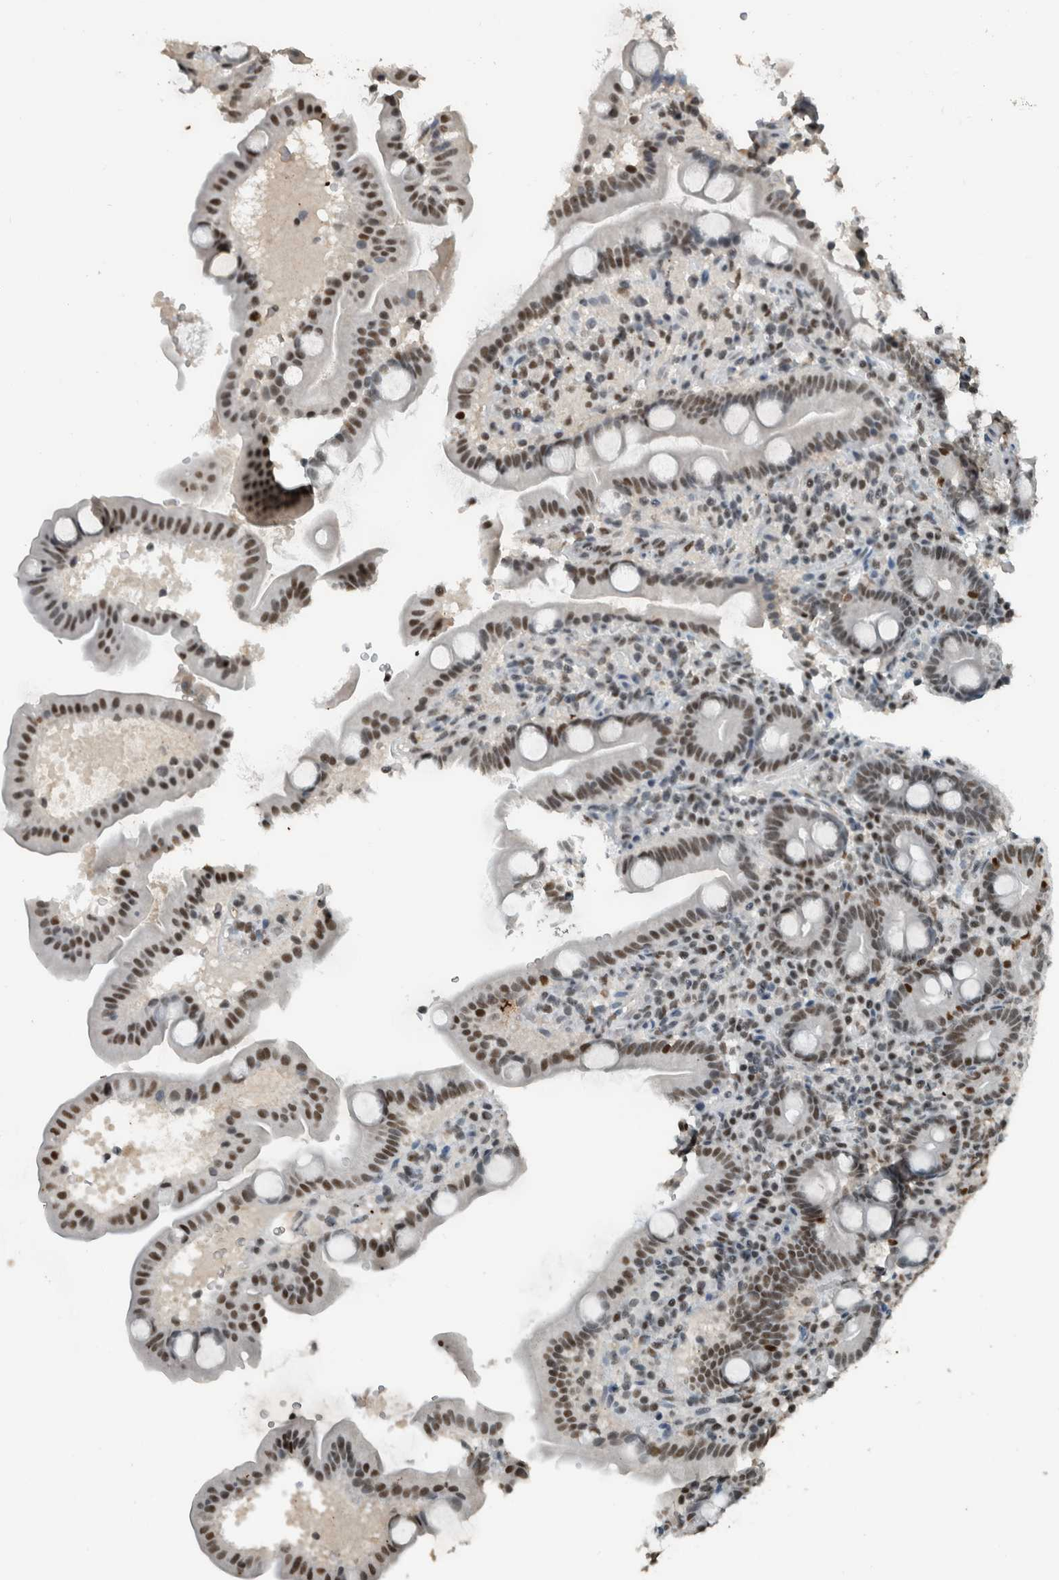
{"staining": {"intensity": "strong", "quantity": "25%-75%", "location": "nuclear"}, "tissue": "duodenum", "cell_type": "Glandular cells", "image_type": "normal", "snomed": [{"axis": "morphology", "description": "Normal tissue, NOS"}, {"axis": "topography", "description": "Duodenum"}], "caption": "Protein staining by immunohistochemistry (IHC) exhibits strong nuclear expression in approximately 25%-75% of glandular cells in unremarkable duodenum.", "gene": "ZNF24", "patient": {"sex": "male", "age": 54}}